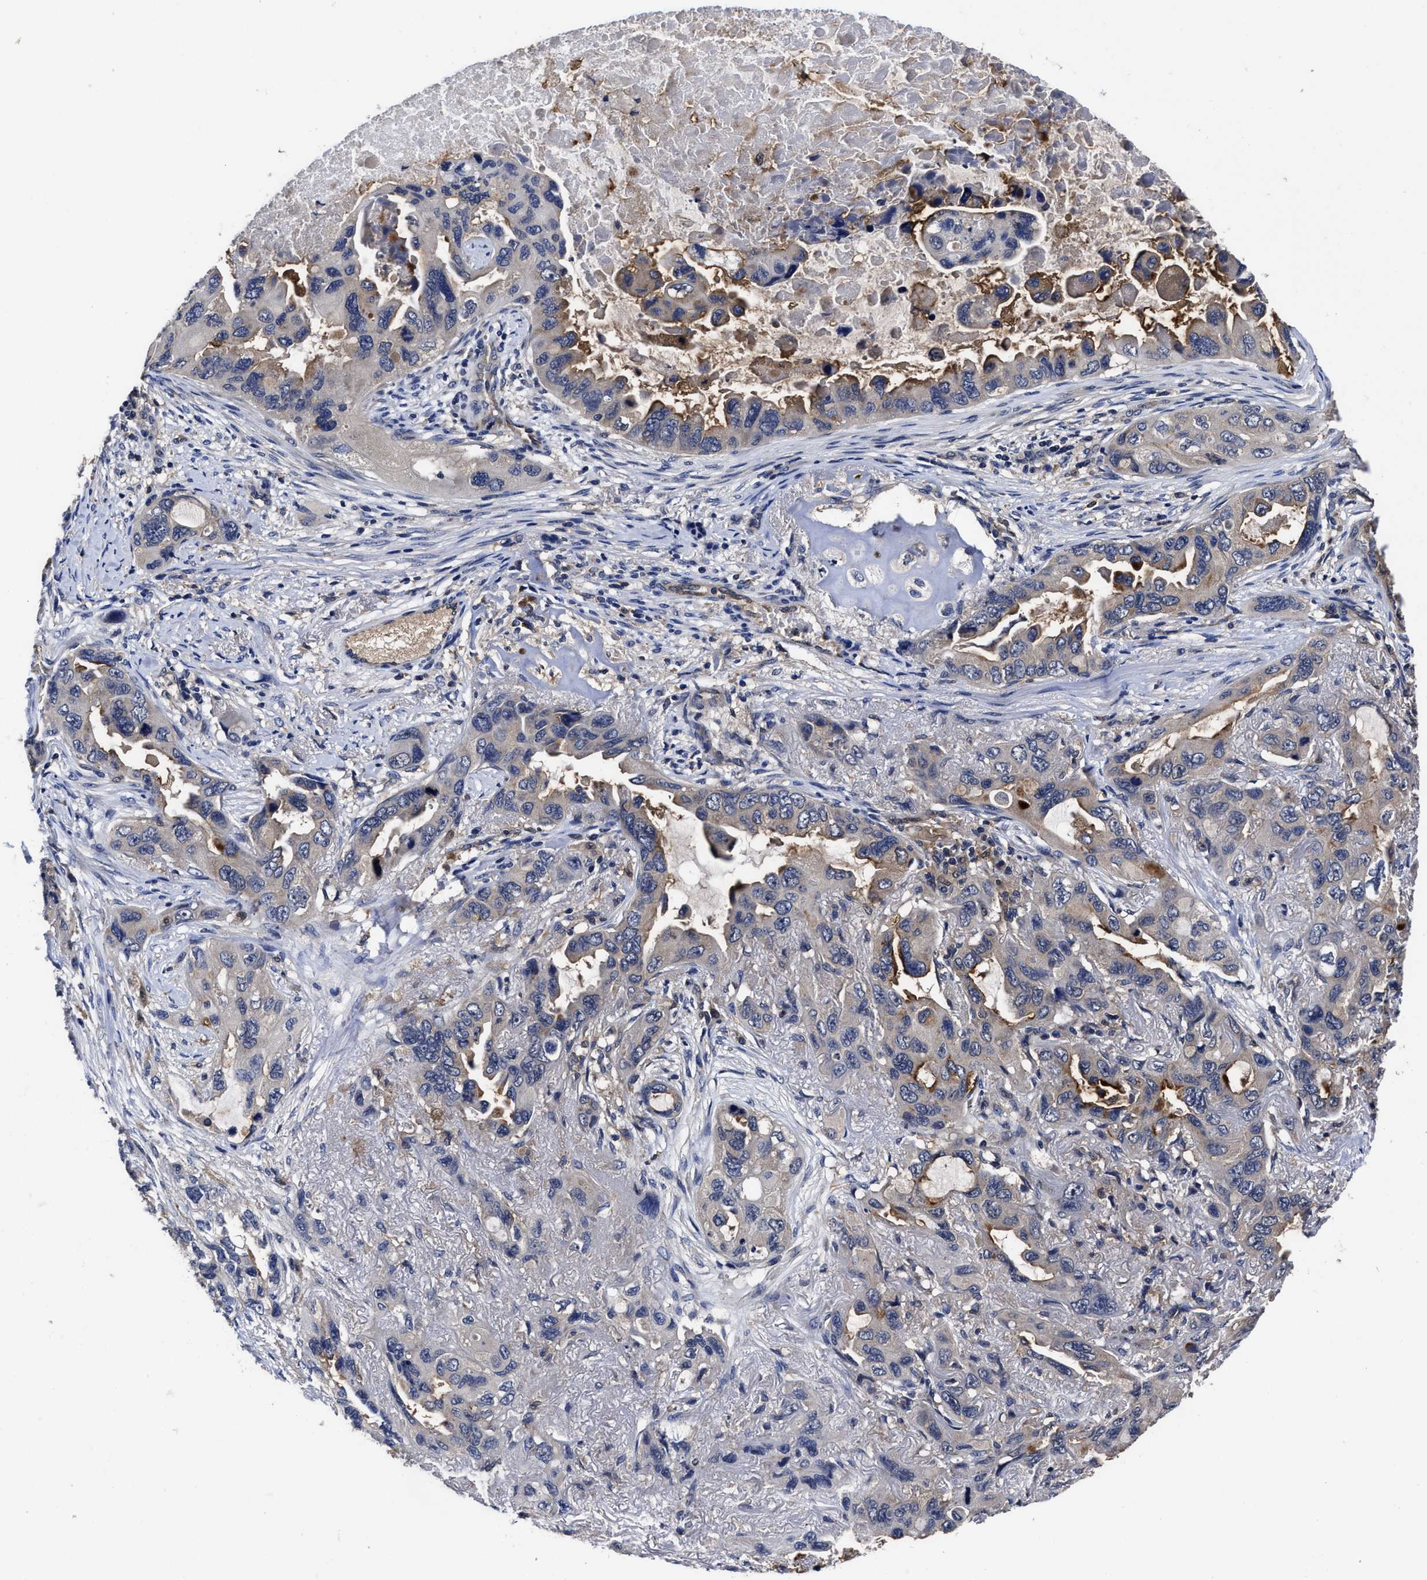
{"staining": {"intensity": "moderate", "quantity": "<25%", "location": "cytoplasmic/membranous"}, "tissue": "lung cancer", "cell_type": "Tumor cells", "image_type": "cancer", "snomed": [{"axis": "morphology", "description": "Squamous cell carcinoma, NOS"}, {"axis": "topography", "description": "Lung"}], "caption": "High-magnification brightfield microscopy of lung cancer (squamous cell carcinoma) stained with DAB (brown) and counterstained with hematoxylin (blue). tumor cells exhibit moderate cytoplasmic/membranous positivity is identified in about<25% of cells.", "gene": "SOCS5", "patient": {"sex": "female", "age": 73}}